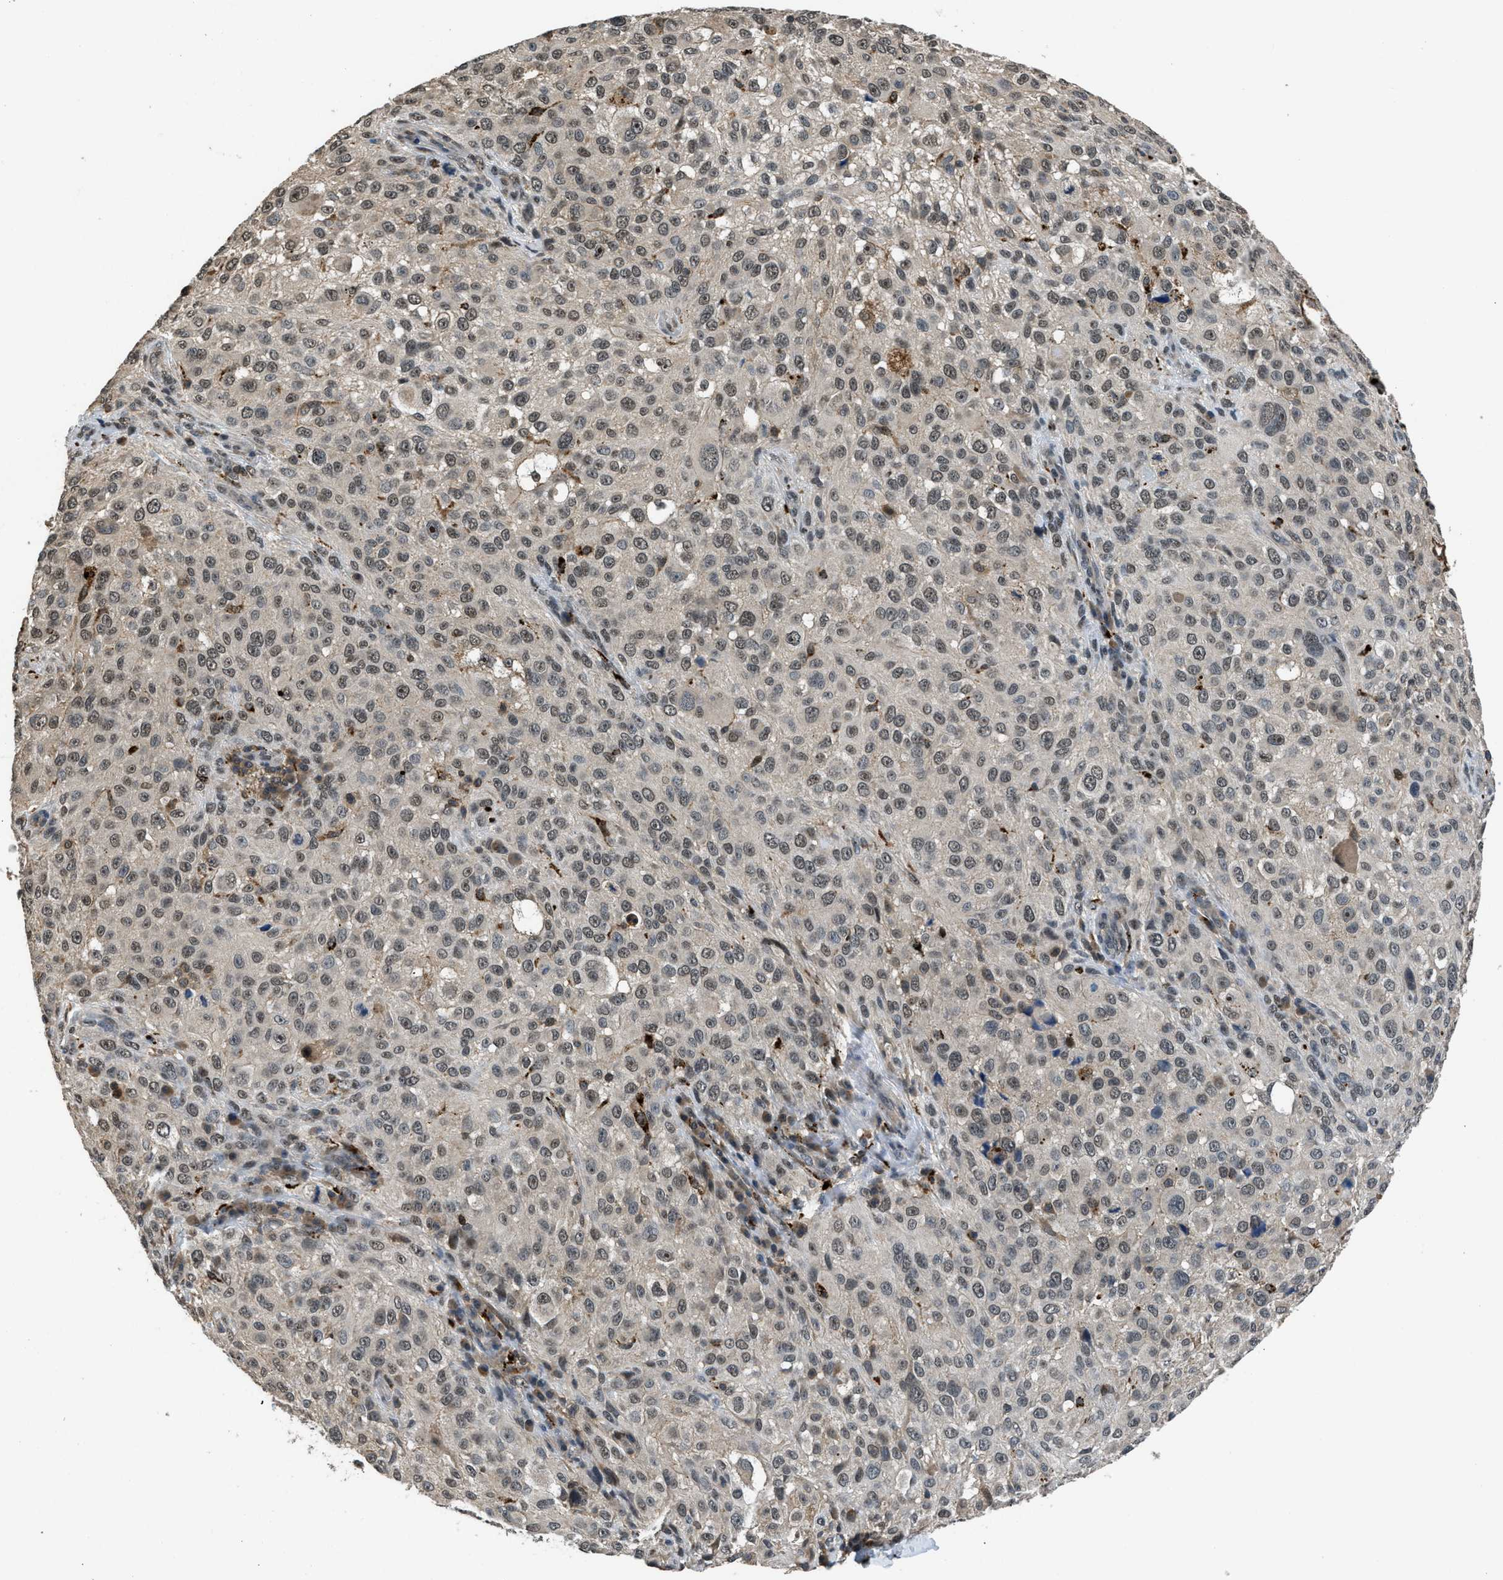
{"staining": {"intensity": "weak", "quantity": ">75%", "location": "nuclear"}, "tissue": "melanoma", "cell_type": "Tumor cells", "image_type": "cancer", "snomed": [{"axis": "morphology", "description": "Necrosis, NOS"}, {"axis": "morphology", "description": "Malignant melanoma, NOS"}, {"axis": "topography", "description": "Skin"}], "caption": "Immunohistochemistry (IHC) (DAB) staining of melanoma exhibits weak nuclear protein positivity in approximately >75% of tumor cells.", "gene": "SLC15A4", "patient": {"sex": "female", "age": 87}}